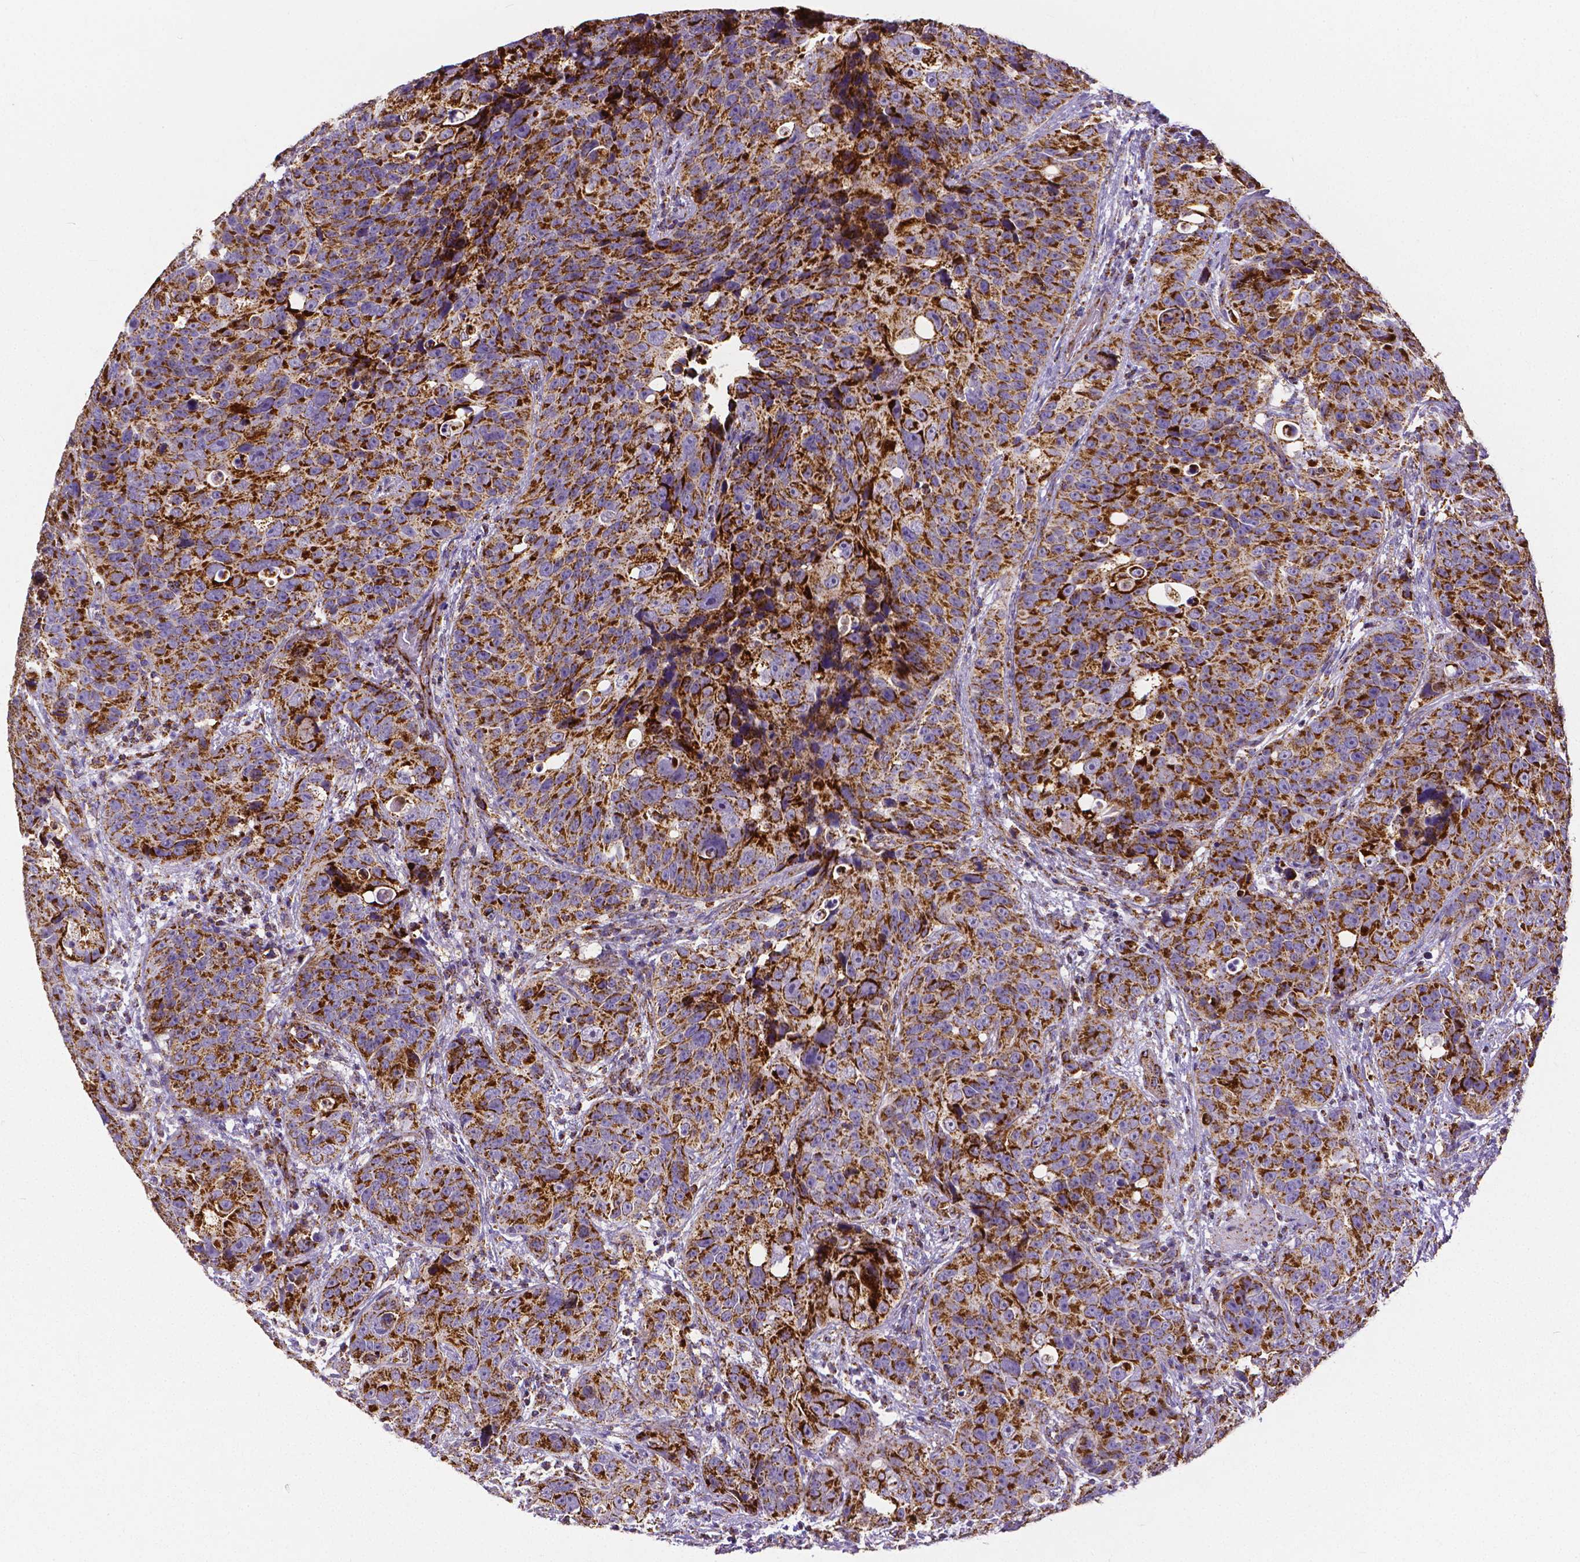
{"staining": {"intensity": "strong", "quantity": ">75%", "location": "cytoplasmic/membranous"}, "tissue": "urothelial cancer", "cell_type": "Tumor cells", "image_type": "cancer", "snomed": [{"axis": "morphology", "description": "Urothelial carcinoma, NOS"}, {"axis": "topography", "description": "Urinary bladder"}], "caption": "An immunohistochemistry (IHC) histopathology image of tumor tissue is shown. Protein staining in brown labels strong cytoplasmic/membranous positivity in urothelial cancer within tumor cells.", "gene": "MACC1", "patient": {"sex": "male", "age": 52}}